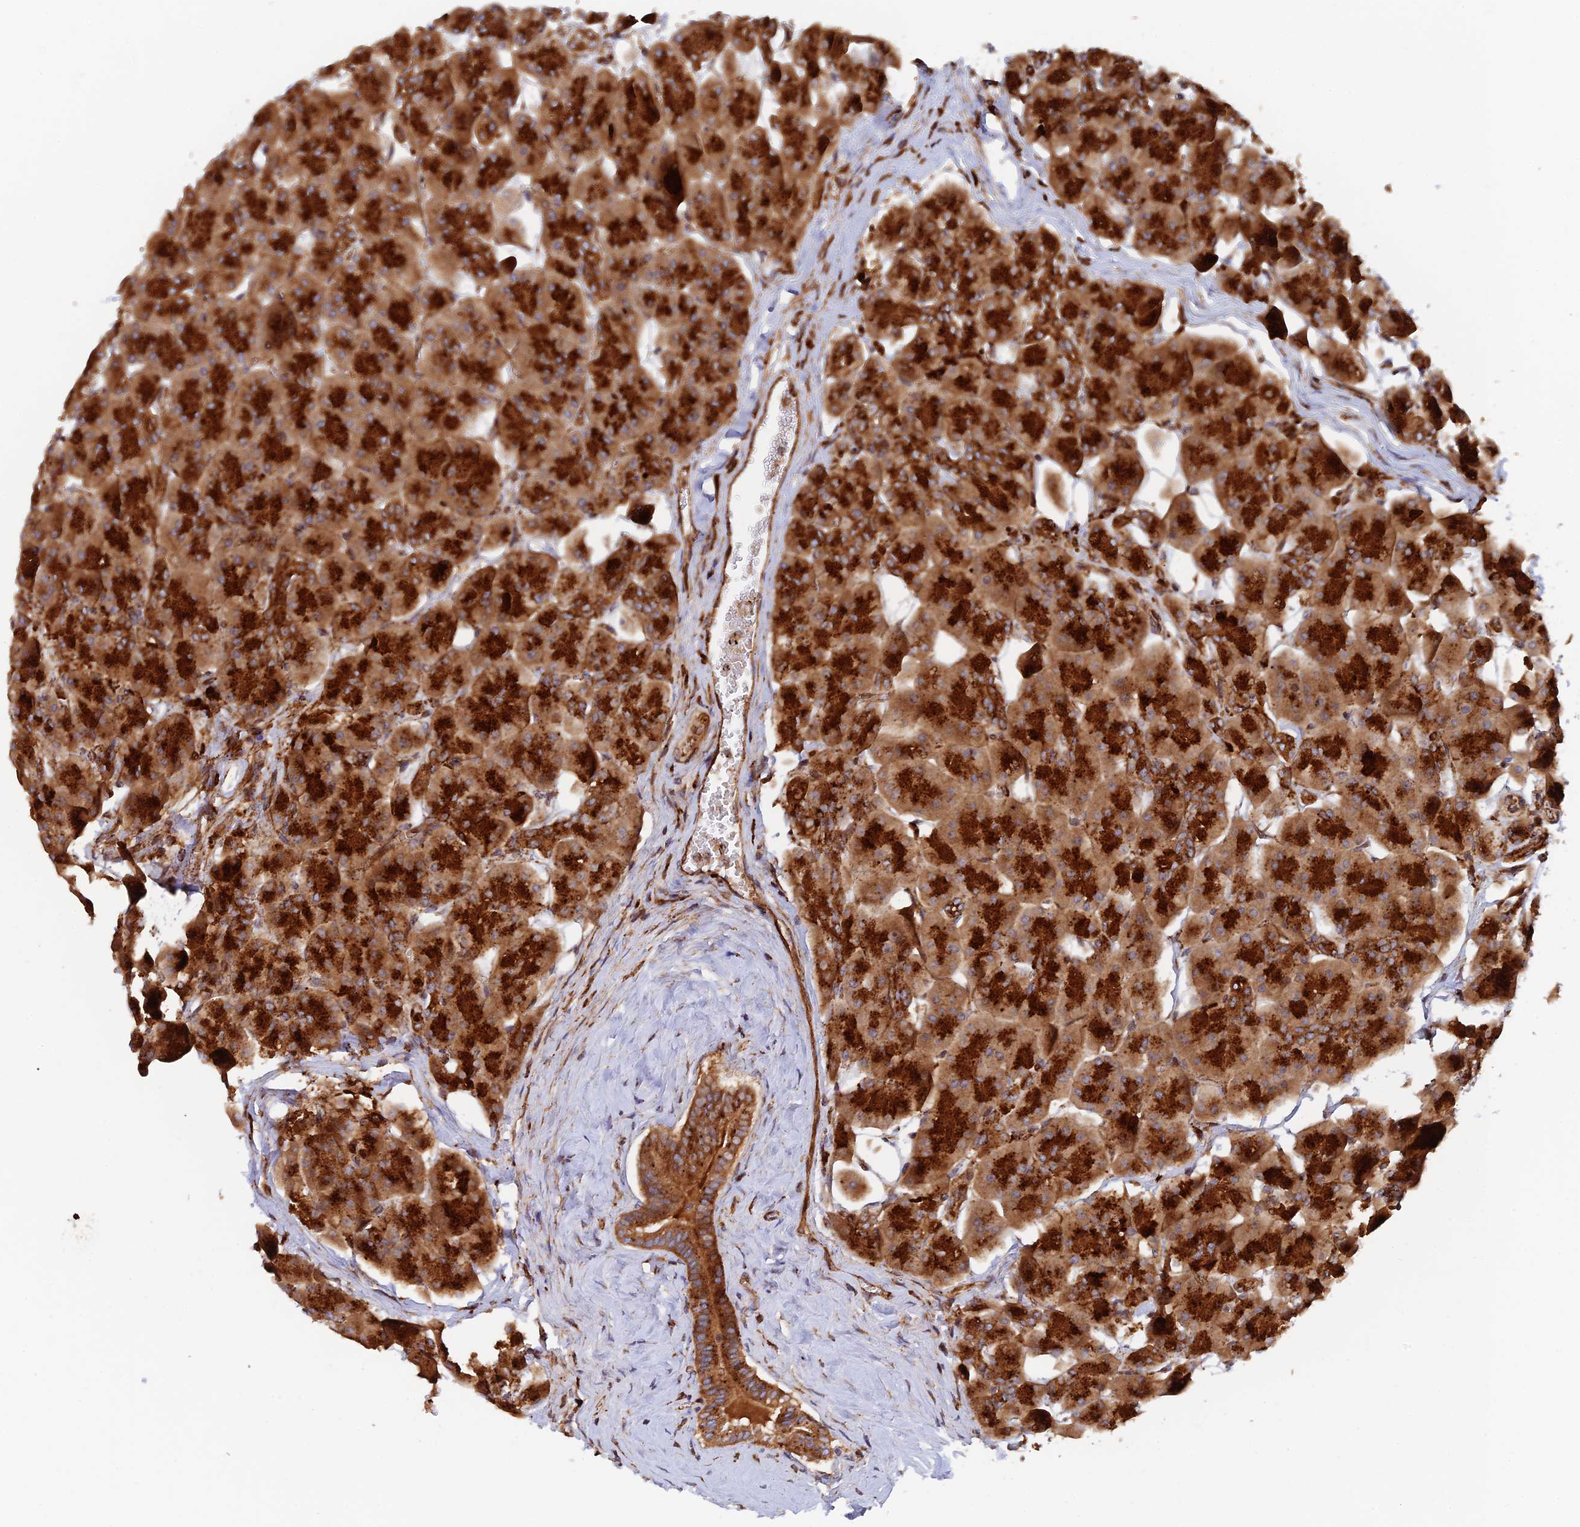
{"staining": {"intensity": "strong", "quantity": ">75%", "location": "cytoplasmic/membranous"}, "tissue": "pancreas", "cell_type": "Exocrine glandular cells", "image_type": "normal", "snomed": [{"axis": "morphology", "description": "Normal tissue, NOS"}, {"axis": "topography", "description": "Pancreas"}], "caption": "IHC micrograph of benign pancreas: human pancreas stained using IHC reveals high levels of strong protein expression localized specifically in the cytoplasmic/membranous of exocrine glandular cells, appearing as a cytoplasmic/membranous brown color.", "gene": "PPP2R3C", "patient": {"sex": "male", "age": 66}}